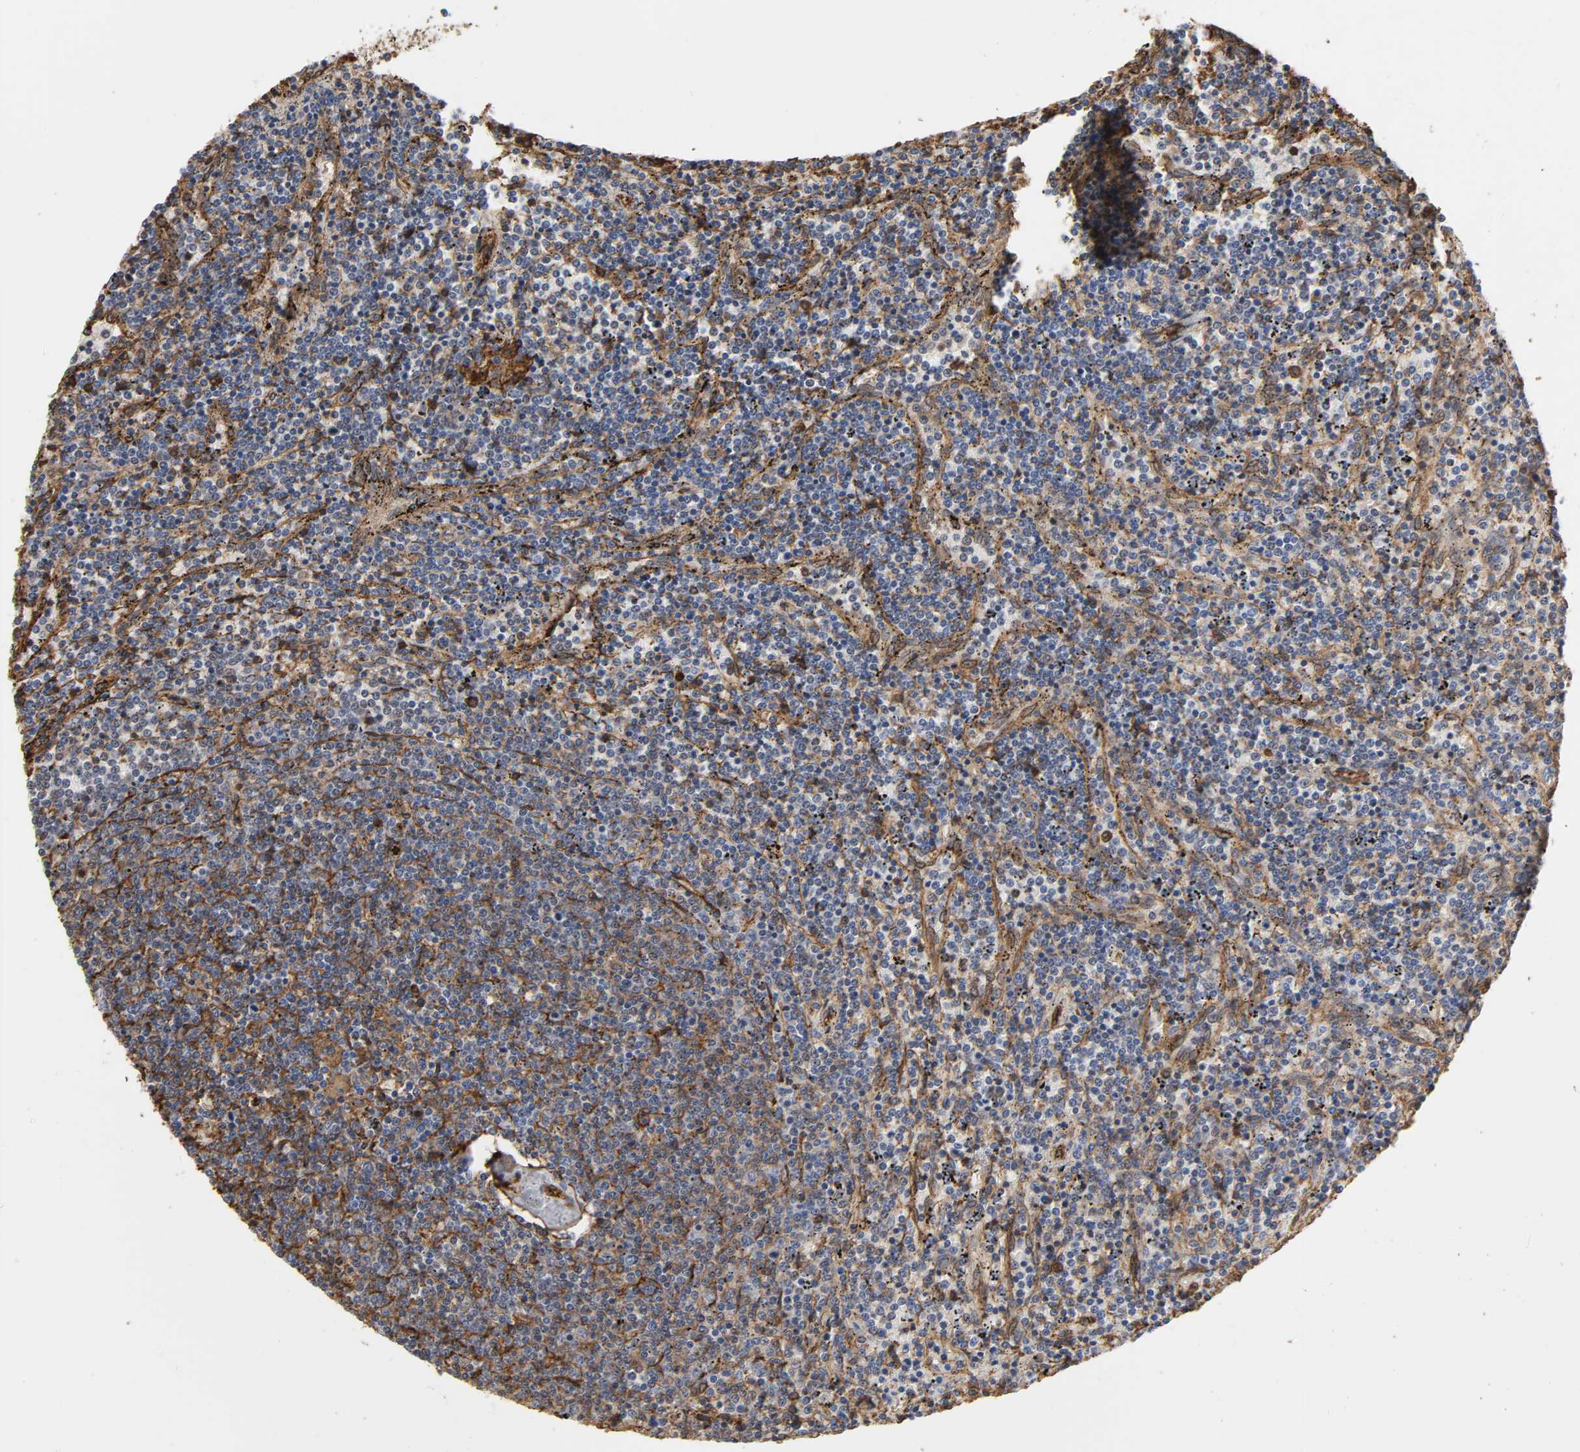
{"staining": {"intensity": "moderate", "quantity": "<25%", "location": "cytoplasmic/membranous"}, "tissue": "lymphoma", "cell_type": "Tumor cells", "image_type": "cancer", "snomed": [{"axis": "morphology", "description": "Malignant lymphoma, non-Hodgkin's type, Low grade"}, {"axis": "topography", "description": "Spleen"}], "caption": "Lymphoma tissue reveals moderate cytoplasmic/membranous expression in about <25% of tumor cells", "gene": "ANXA2", "patient": {"sex": "female", "age": 50}}